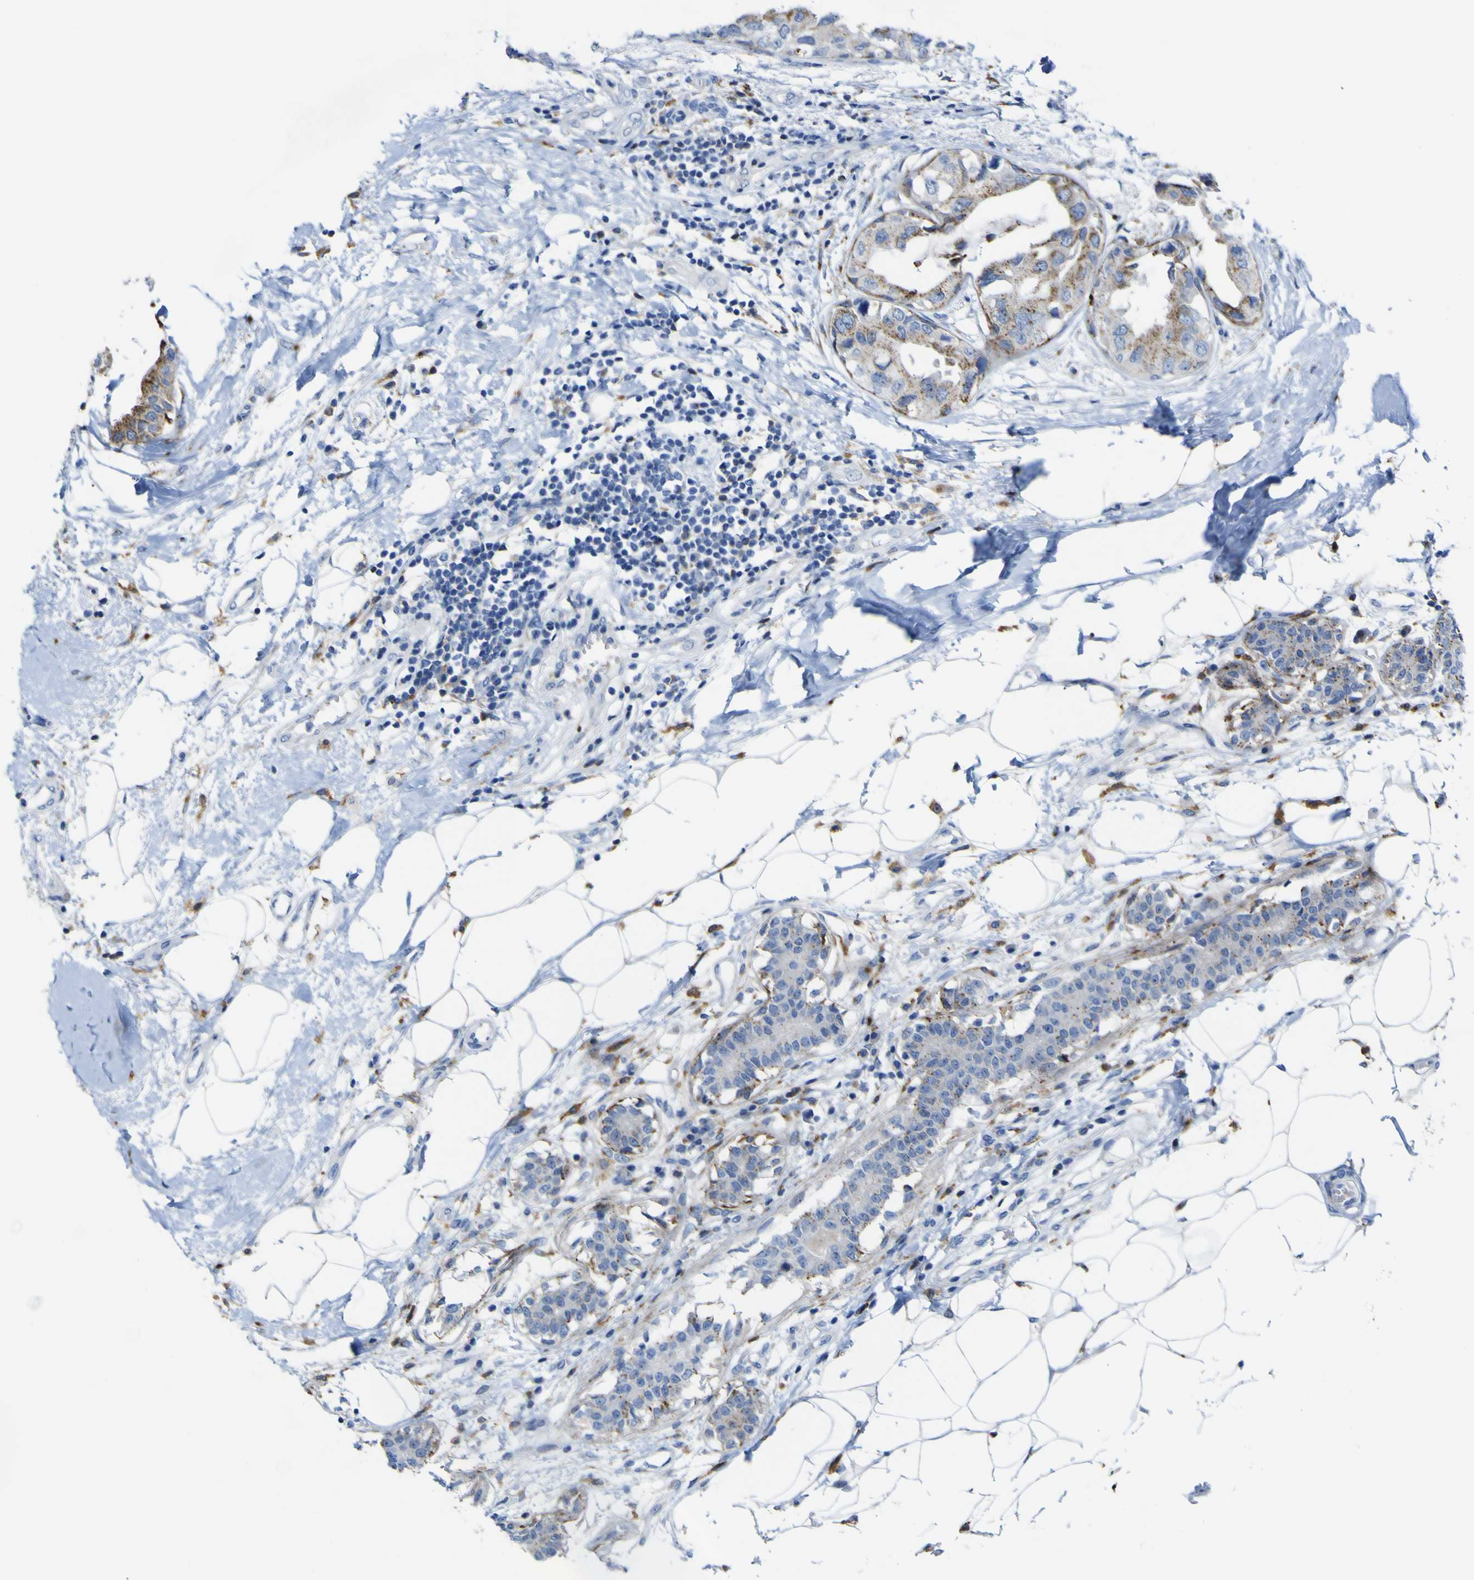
{"staining": {"intensity": "moderate", "quantity": "25%-75%", "location": "cytoplasmic/membranous"}, "tissue": "breast cancer", "cell_type": "Tumor cells", "image_type": "cancer", "snomed": [{"axis": "morphology", "description": "Duct carcinoma"}, {"axis": "topography", "description": "Breast"}], "caption": "Moderate cytoplasmic/membranous expression for a protein is appreciated in approximately 25%-75% of tumor cells of breast cancer (intraductal carcinoma) using IHC.", "gene": "PTPRF", "patient": {"sex": "female", "age": 40}}